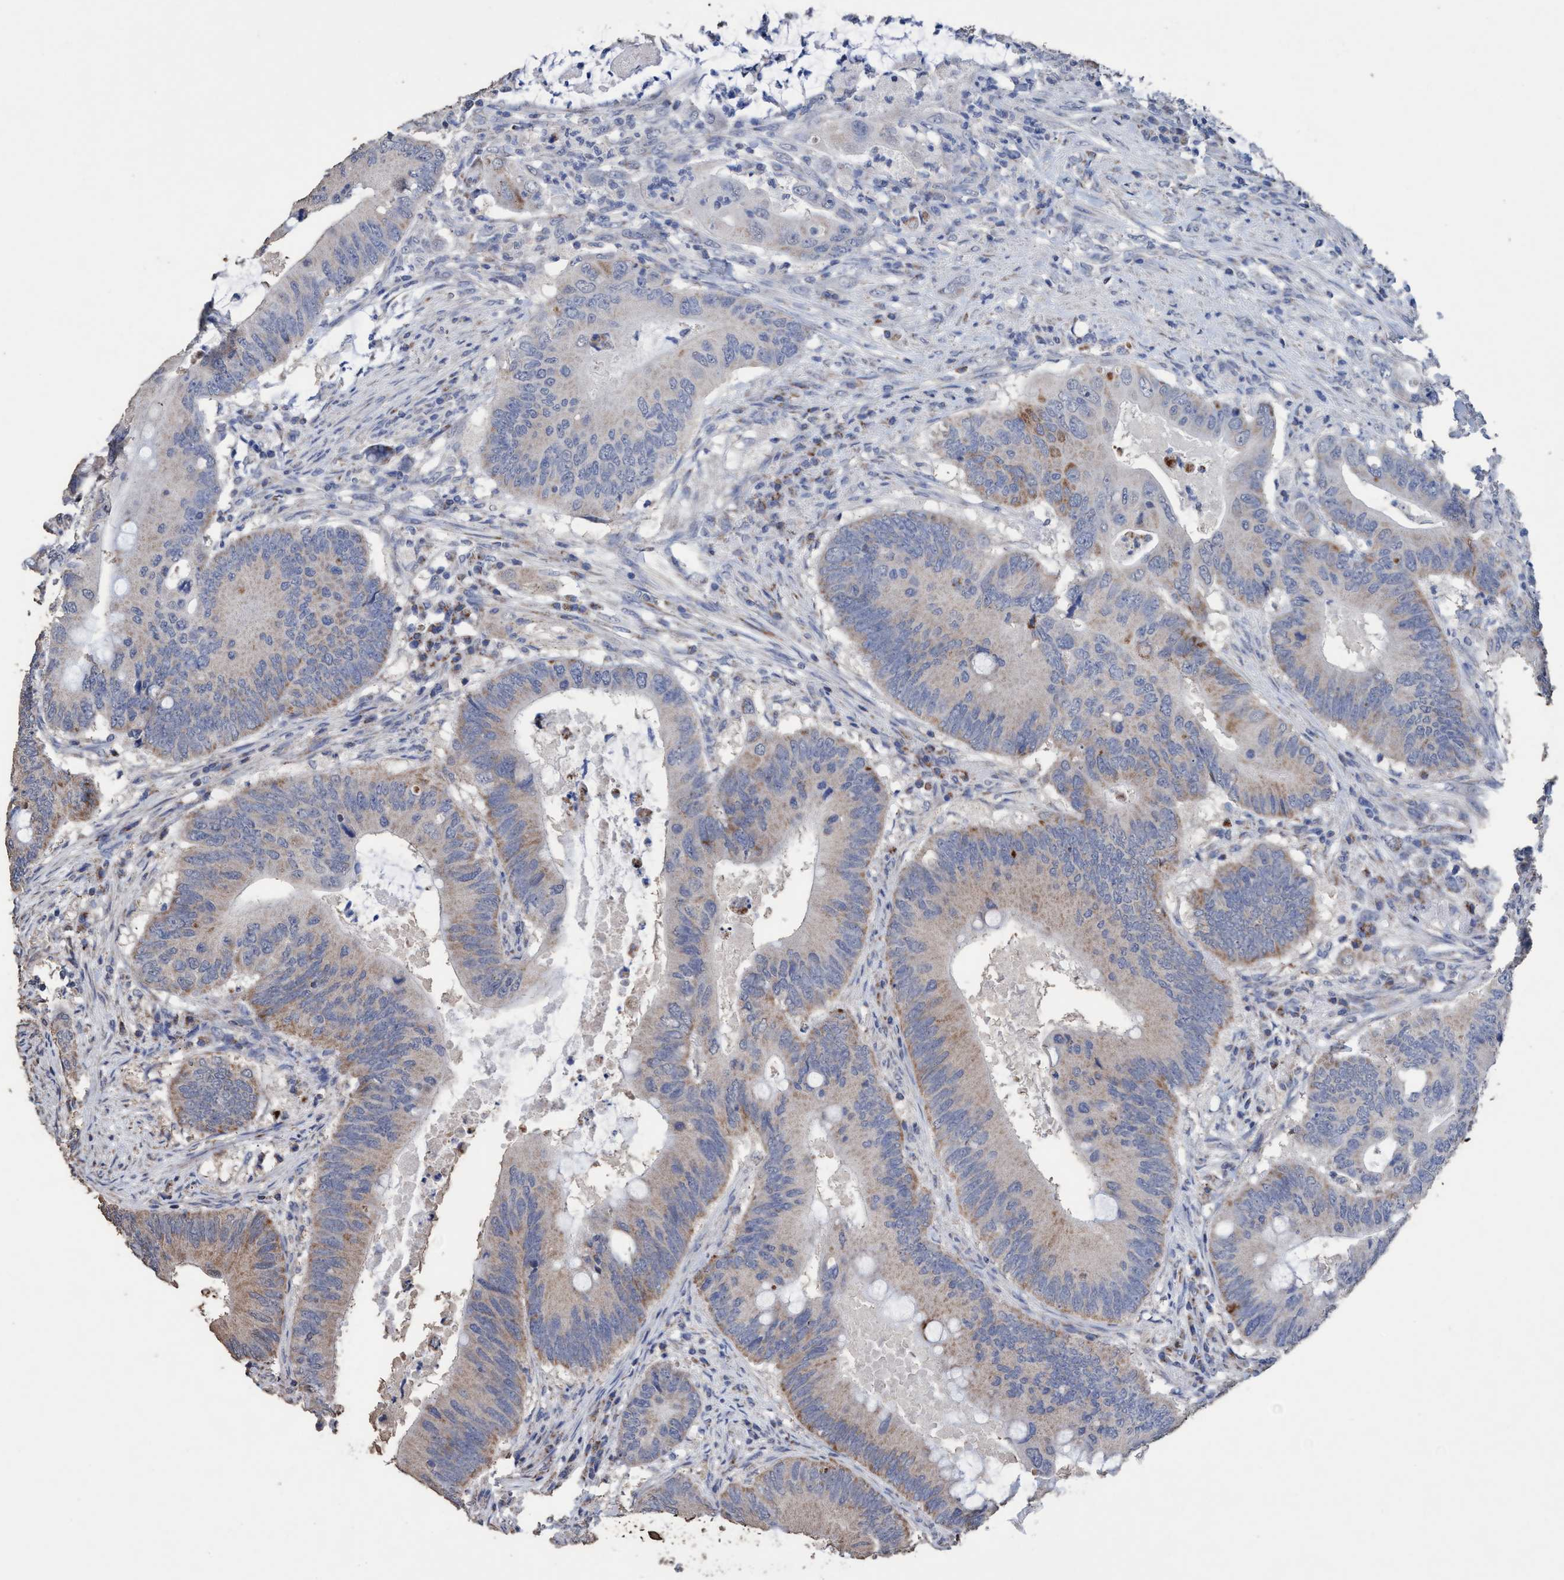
{"staining": {"intensity": "weak", "quantity": "25%-75%", "location": "cytoplasmic/membranous"}, "tissue": "colorectal cancer", "cell_type": "Tumor cells", "image_type": "cancer", "snomed": [{"axis": "morphology", "description": "Adenocarcinoma, NOS"}, {"axis": "topography", "description": "Colon"}], "caption": "This image demonstrates colorectal cancer stained with immunohistochemistry to label a protein in brown. The cytoplasmic/membranous of tumor cells show weak positivity for the protein. Nuclei are counter-stained blue.", "gene": "RSAD1", "patient": {"sex": "male", "age": 71}}